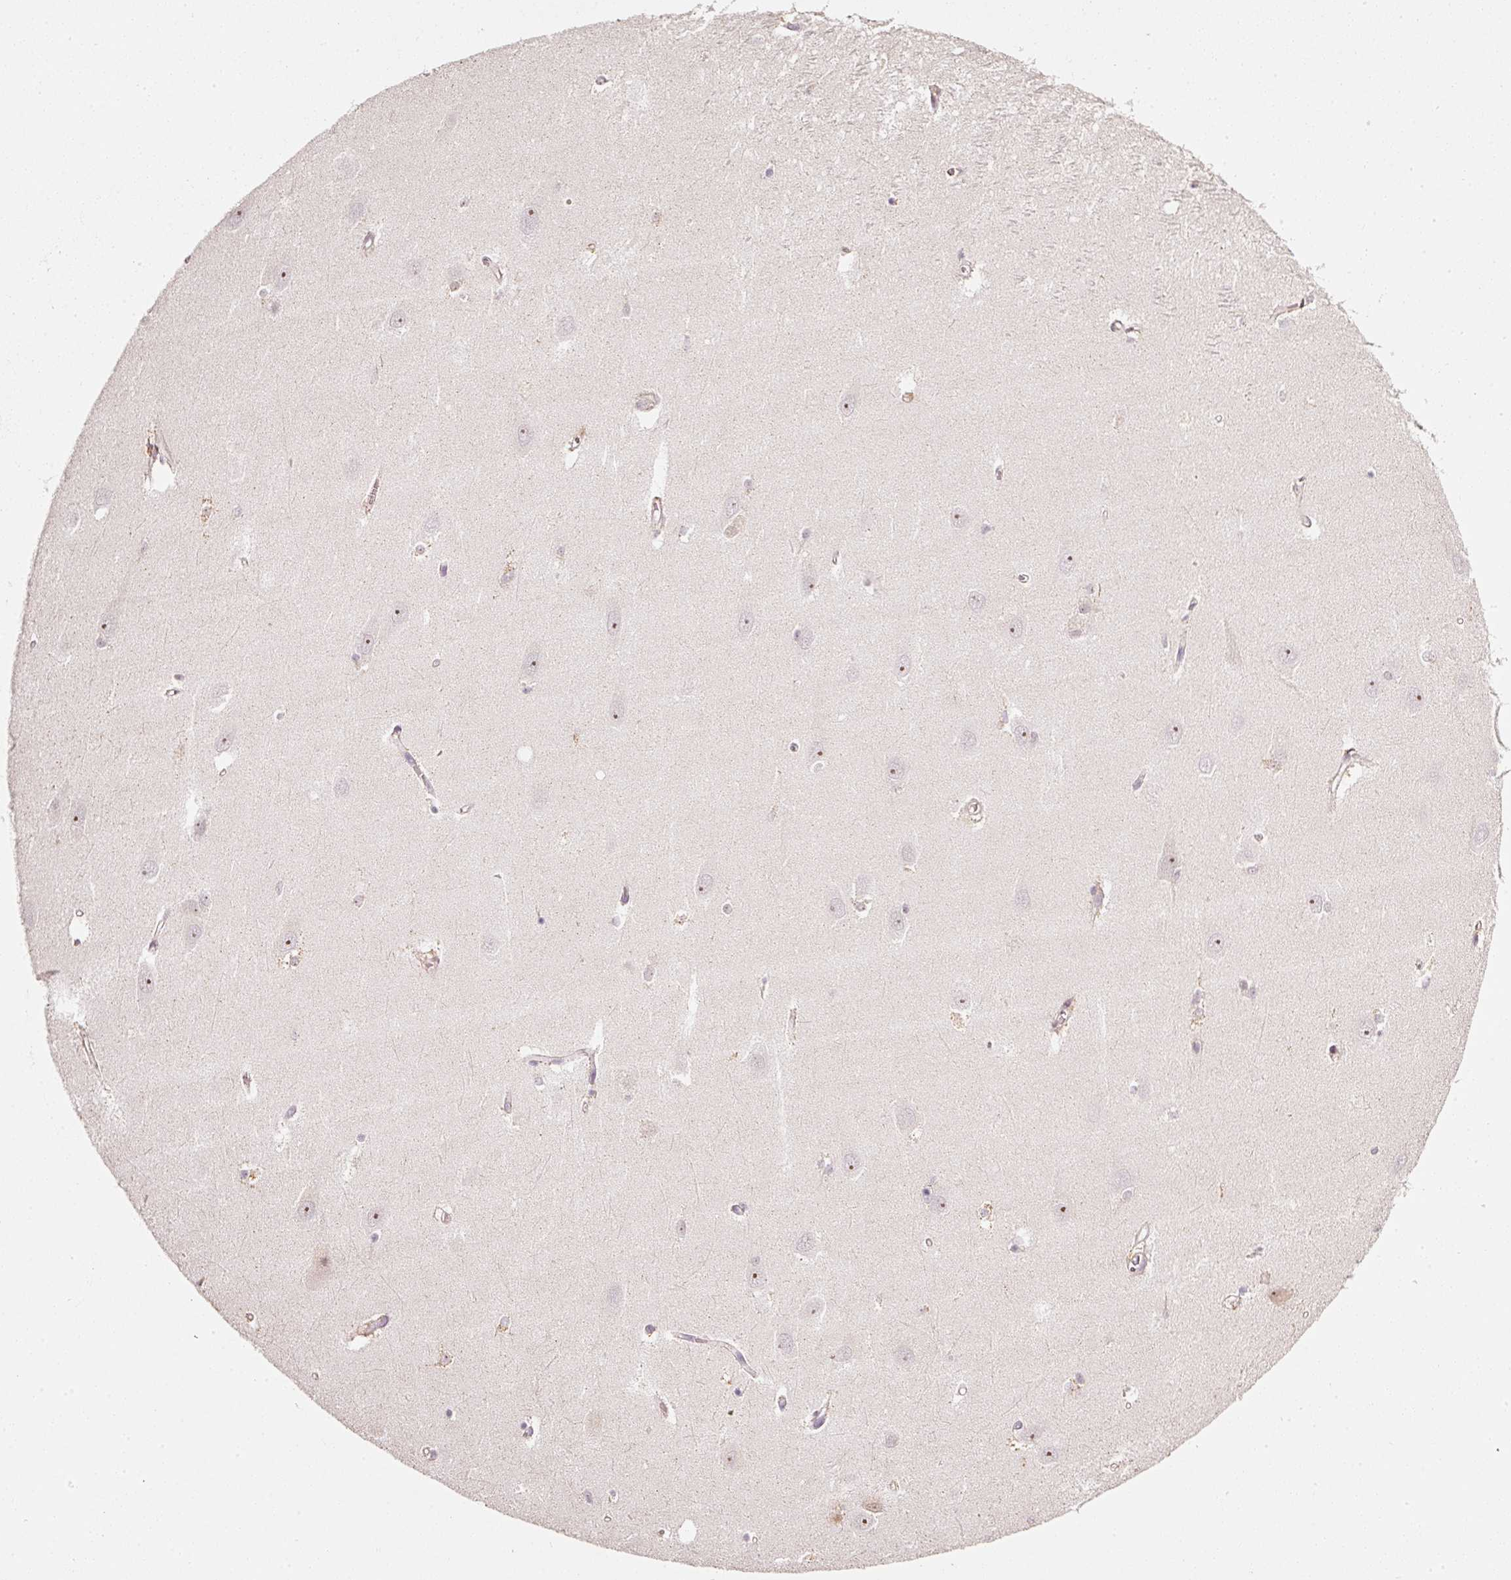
{"staining": {"intensity": "negative", "quantity": "none", "location": "none"}, "tissue": "hippocampus", "cell_type": "Glial cells", "image_type": "normal", "snomed": [{"axis": "morphology", "description": "Normal tissue, NOS"}, {"axis": "topography", "description": "Hippocampus"}], "caption": "The micrograph reveals no significant positivity in glial cells of hippocampus.", "gene": "RAB35", "patient": {"sex": "female", "age": 64}}